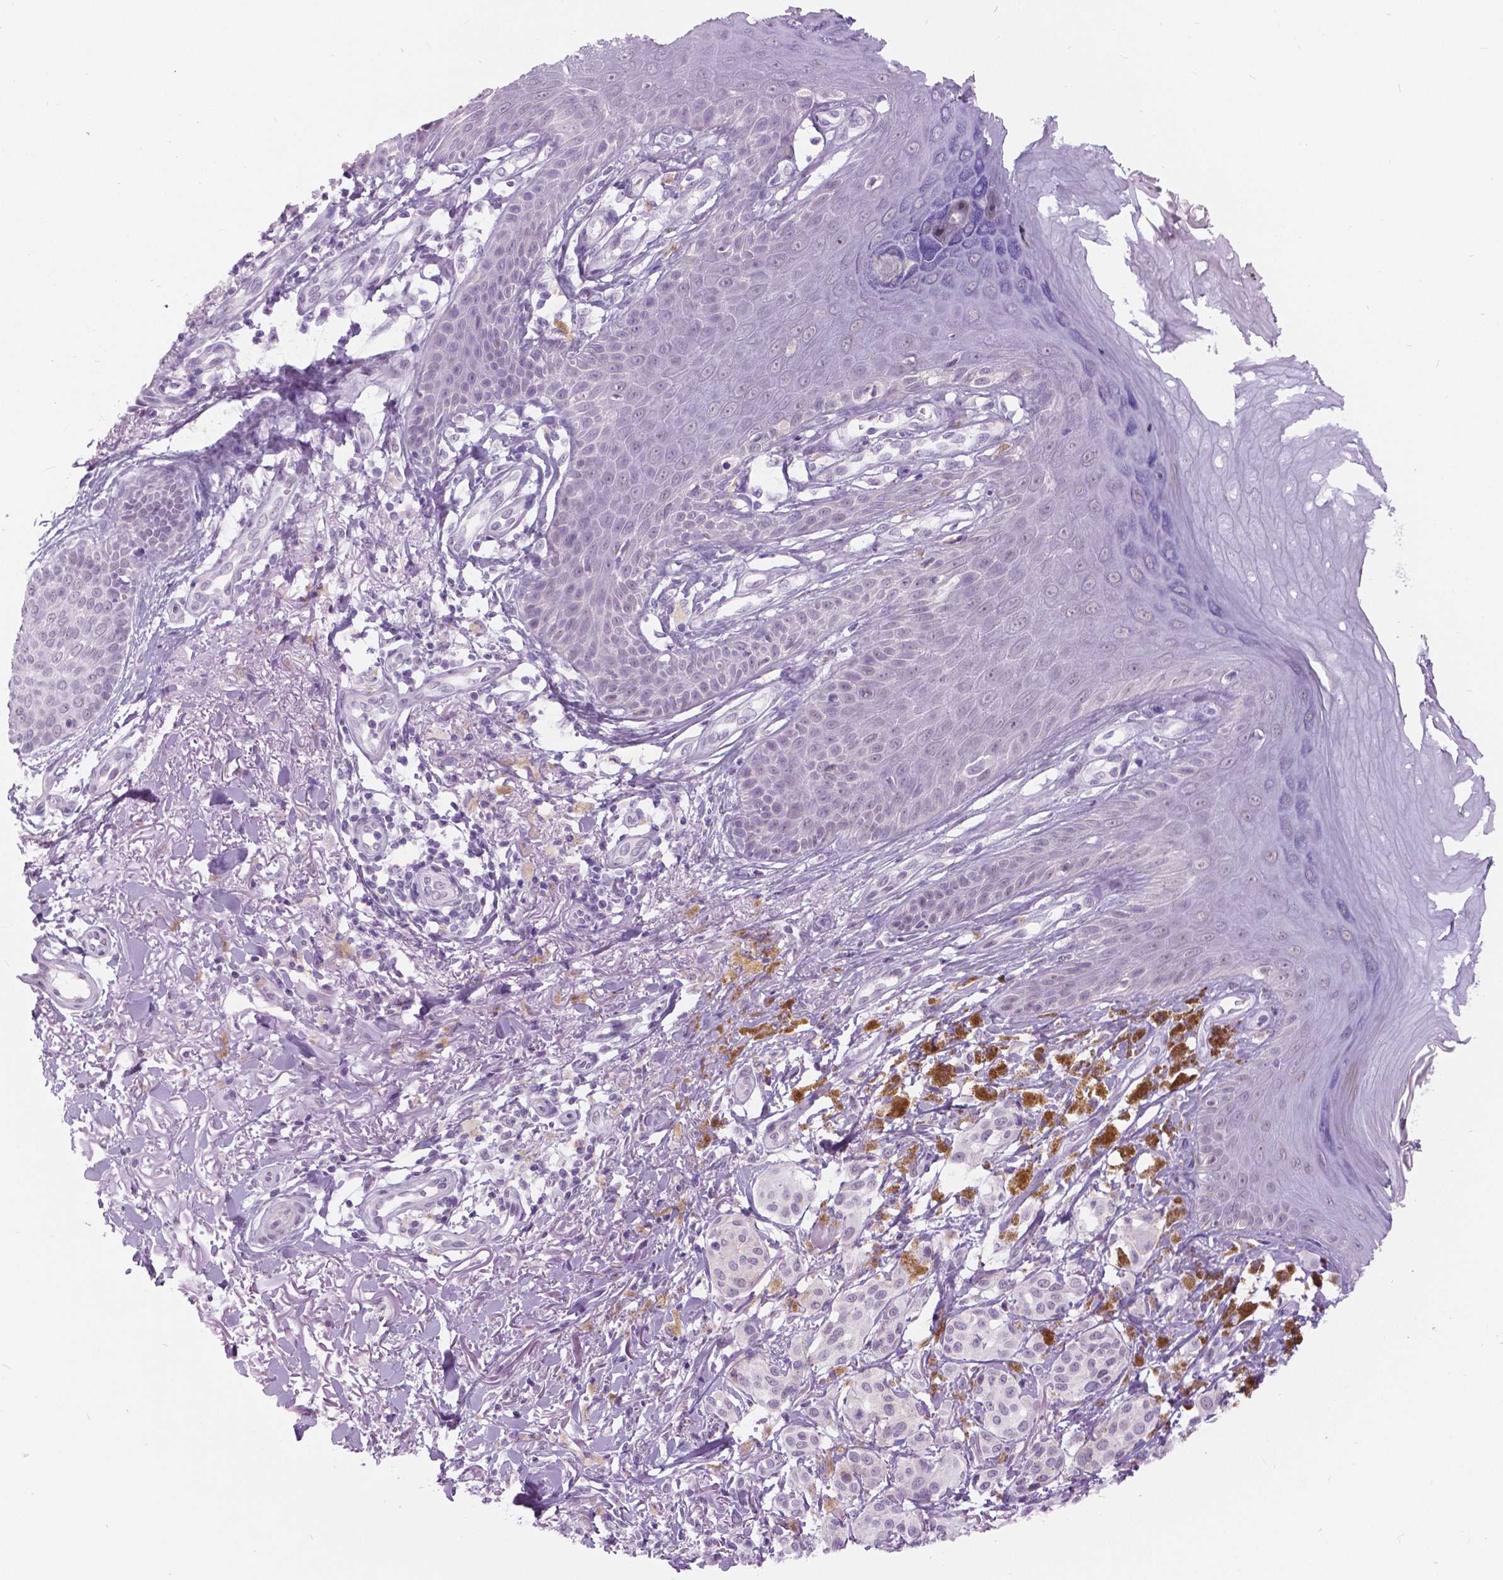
{"staining": {"intensity": "negative", "quantity": "none", "location": "none"}, "tissue": "melanoma", "cell_type": "Tumor cells", "image_type": "cancer", "snomed": [{"axis": "morphology", "description": "Malignant melanoma, NOS"}, {"axis": "topography", "description": "Skin"}], "caption": "Immunohistochemistry (IHC) photomicrograph of melanoma stained for a protein (brown), which shows no positivity in tumor cells. Nuclei are stained in blue.", "gene": "MYOM1", "patient": {"sex": "female", "age": 80}}